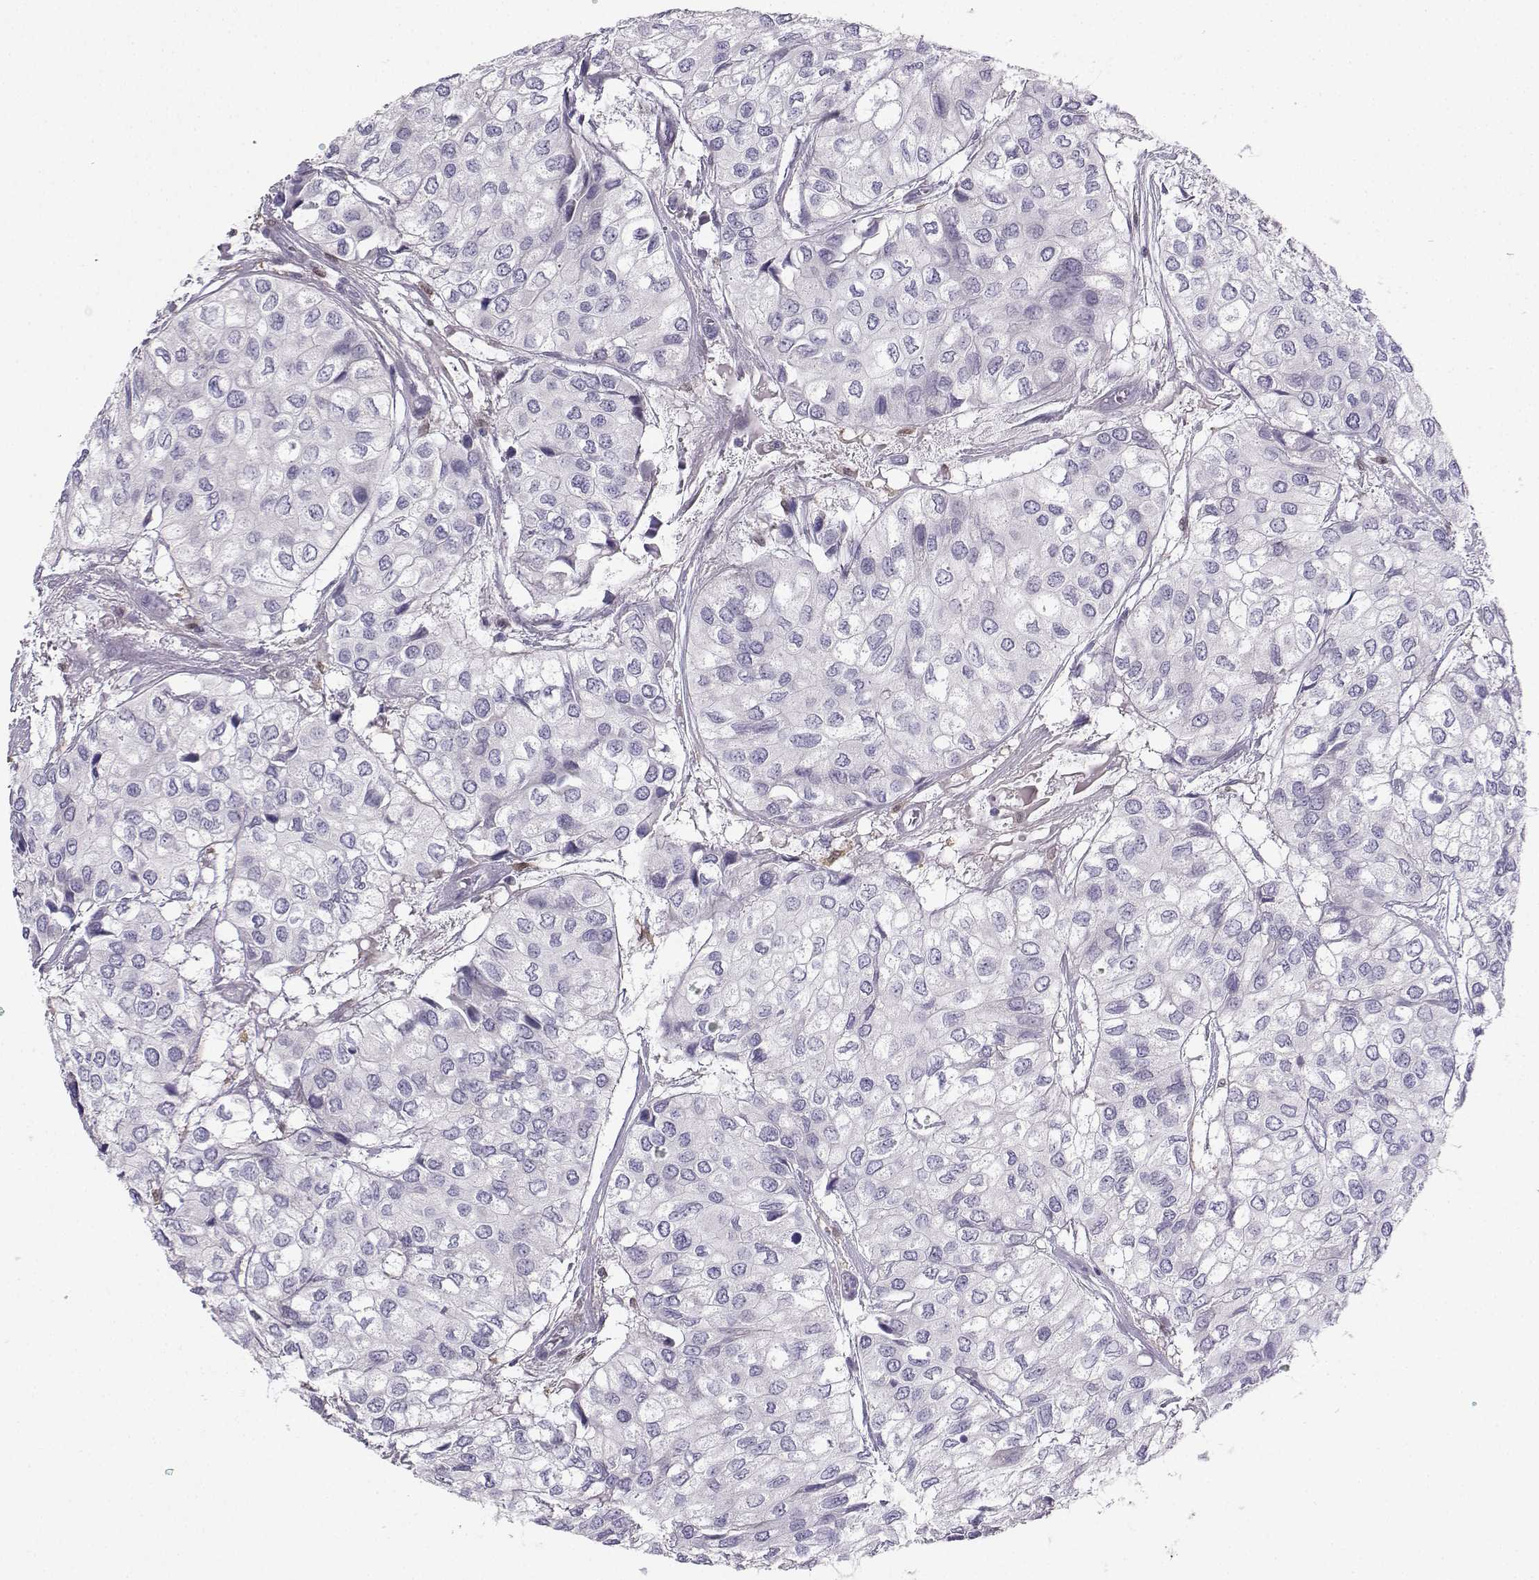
{"staining": {"intensity": "negative", "quantity": "none", "location": "none"}, "tissue": "urothelial cancer", "cell_type": "Tumor cells", "image_type": "cancer", "snomed": [{"axis": "morphology", "description": "Urothelial carcinoma, High grade"}, {"axis": "topography", "description": "Urinary bladder"}], "caption": "Immunohistochemical staining of human urothelial cancer displays no significant positivity in tumor cells. The staining was performed using DAB (3,3'-diaminobenzidine) to visualize the protein expression in brown, while the nuclei were stained in blue with hematoxylin (Magnification: 20x).", "gene": "DCLK3", "patient": {"sex": "male", "age": 73}}